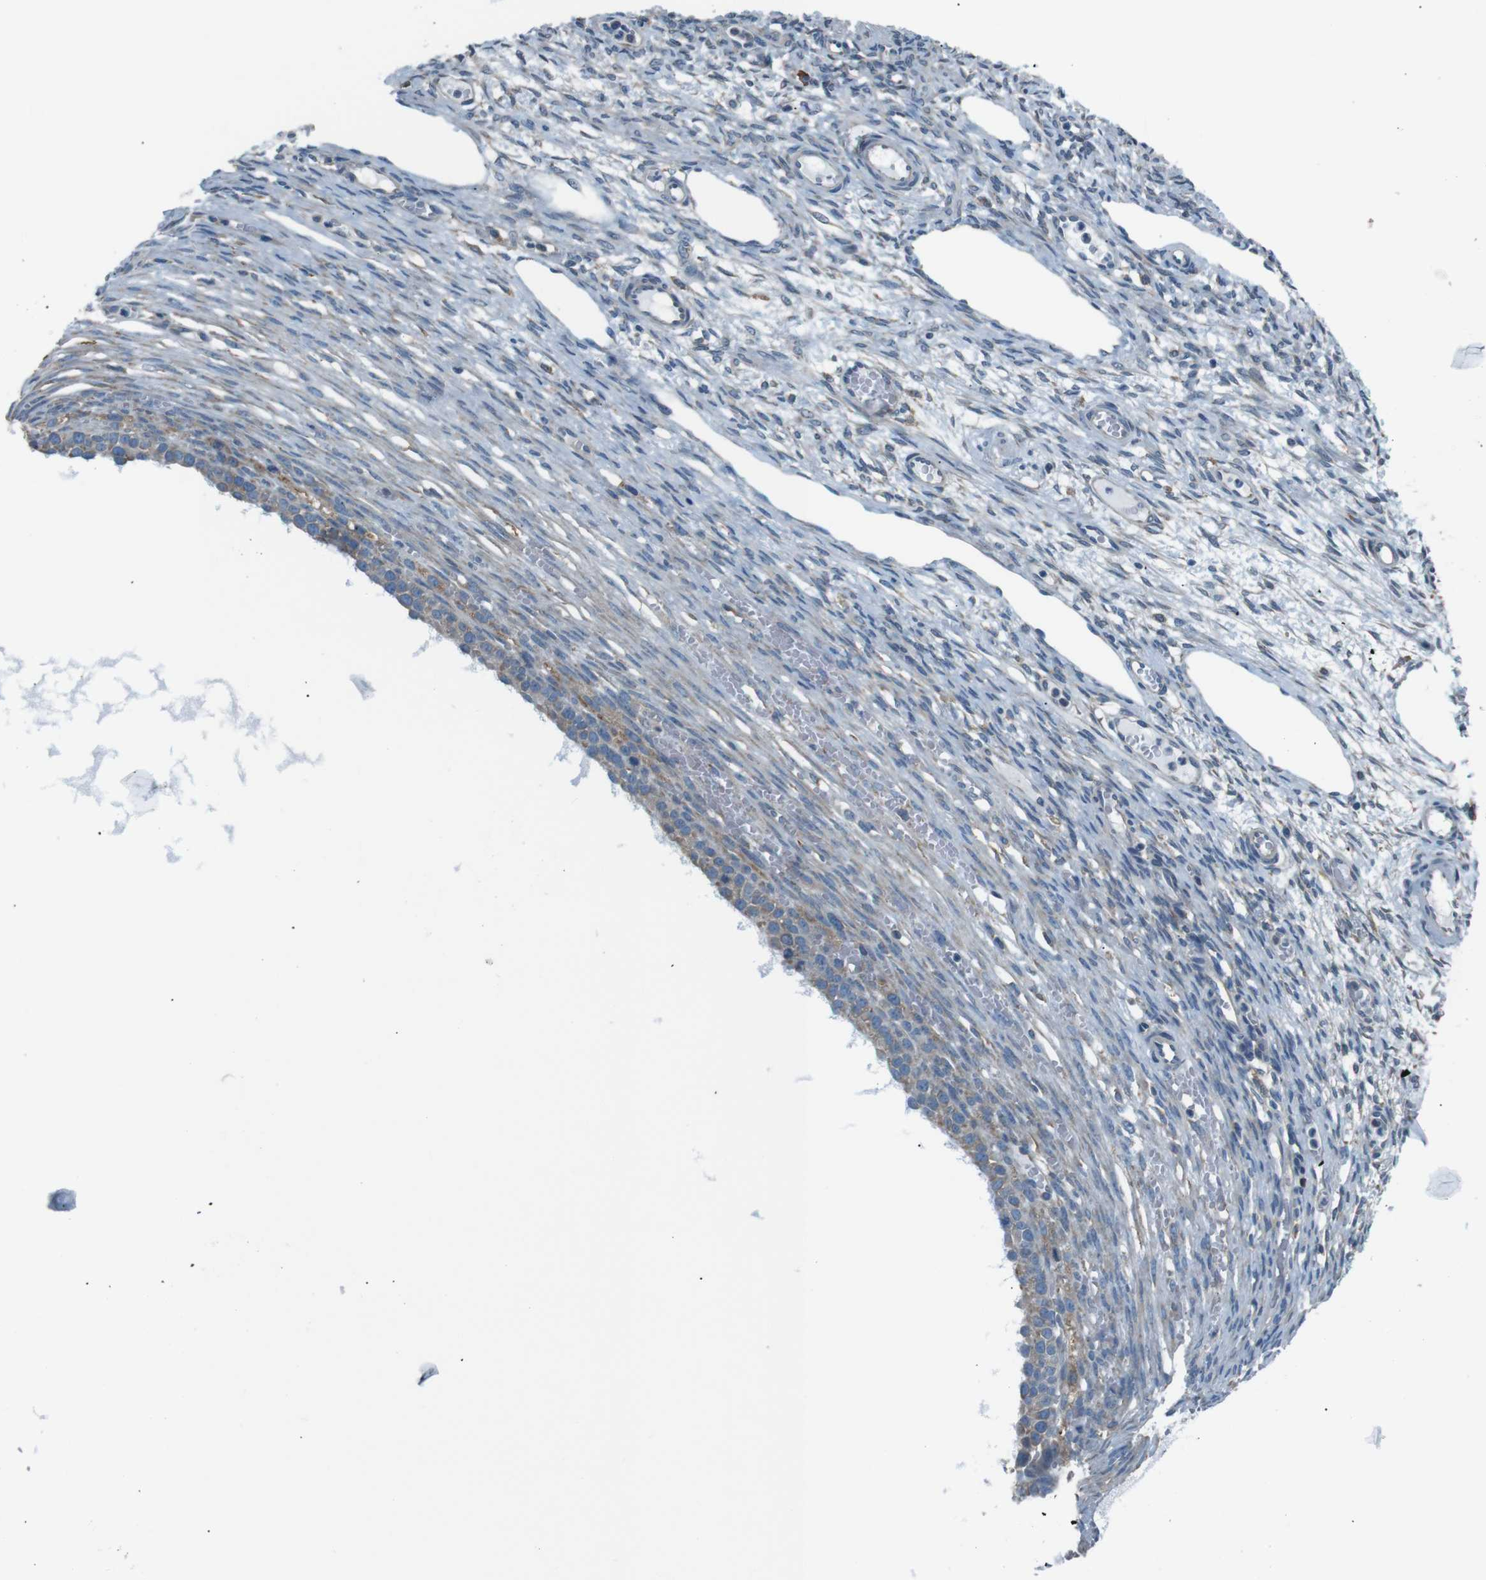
{"staining": {"intensity": "moderate", "quantity": ">75%", "location": "cytoplasmic/membranous"}, "tissue": "ovary", "cell_type": "Follicle cells", "image_type": "normal", "snomed": [{"axis": "morphology", "description": "Normal tissue, NOS"}, {"axis": "topography", "description": "Ovary"}], "caption": "Immunohistochemistry of normal ovary displays medium levels of moderate cytoplasmic/membranous expression in approximately >75% of follicle cells.", "gene": "SIGMAR1", "patient": {"sex": "female", "age": 33}}